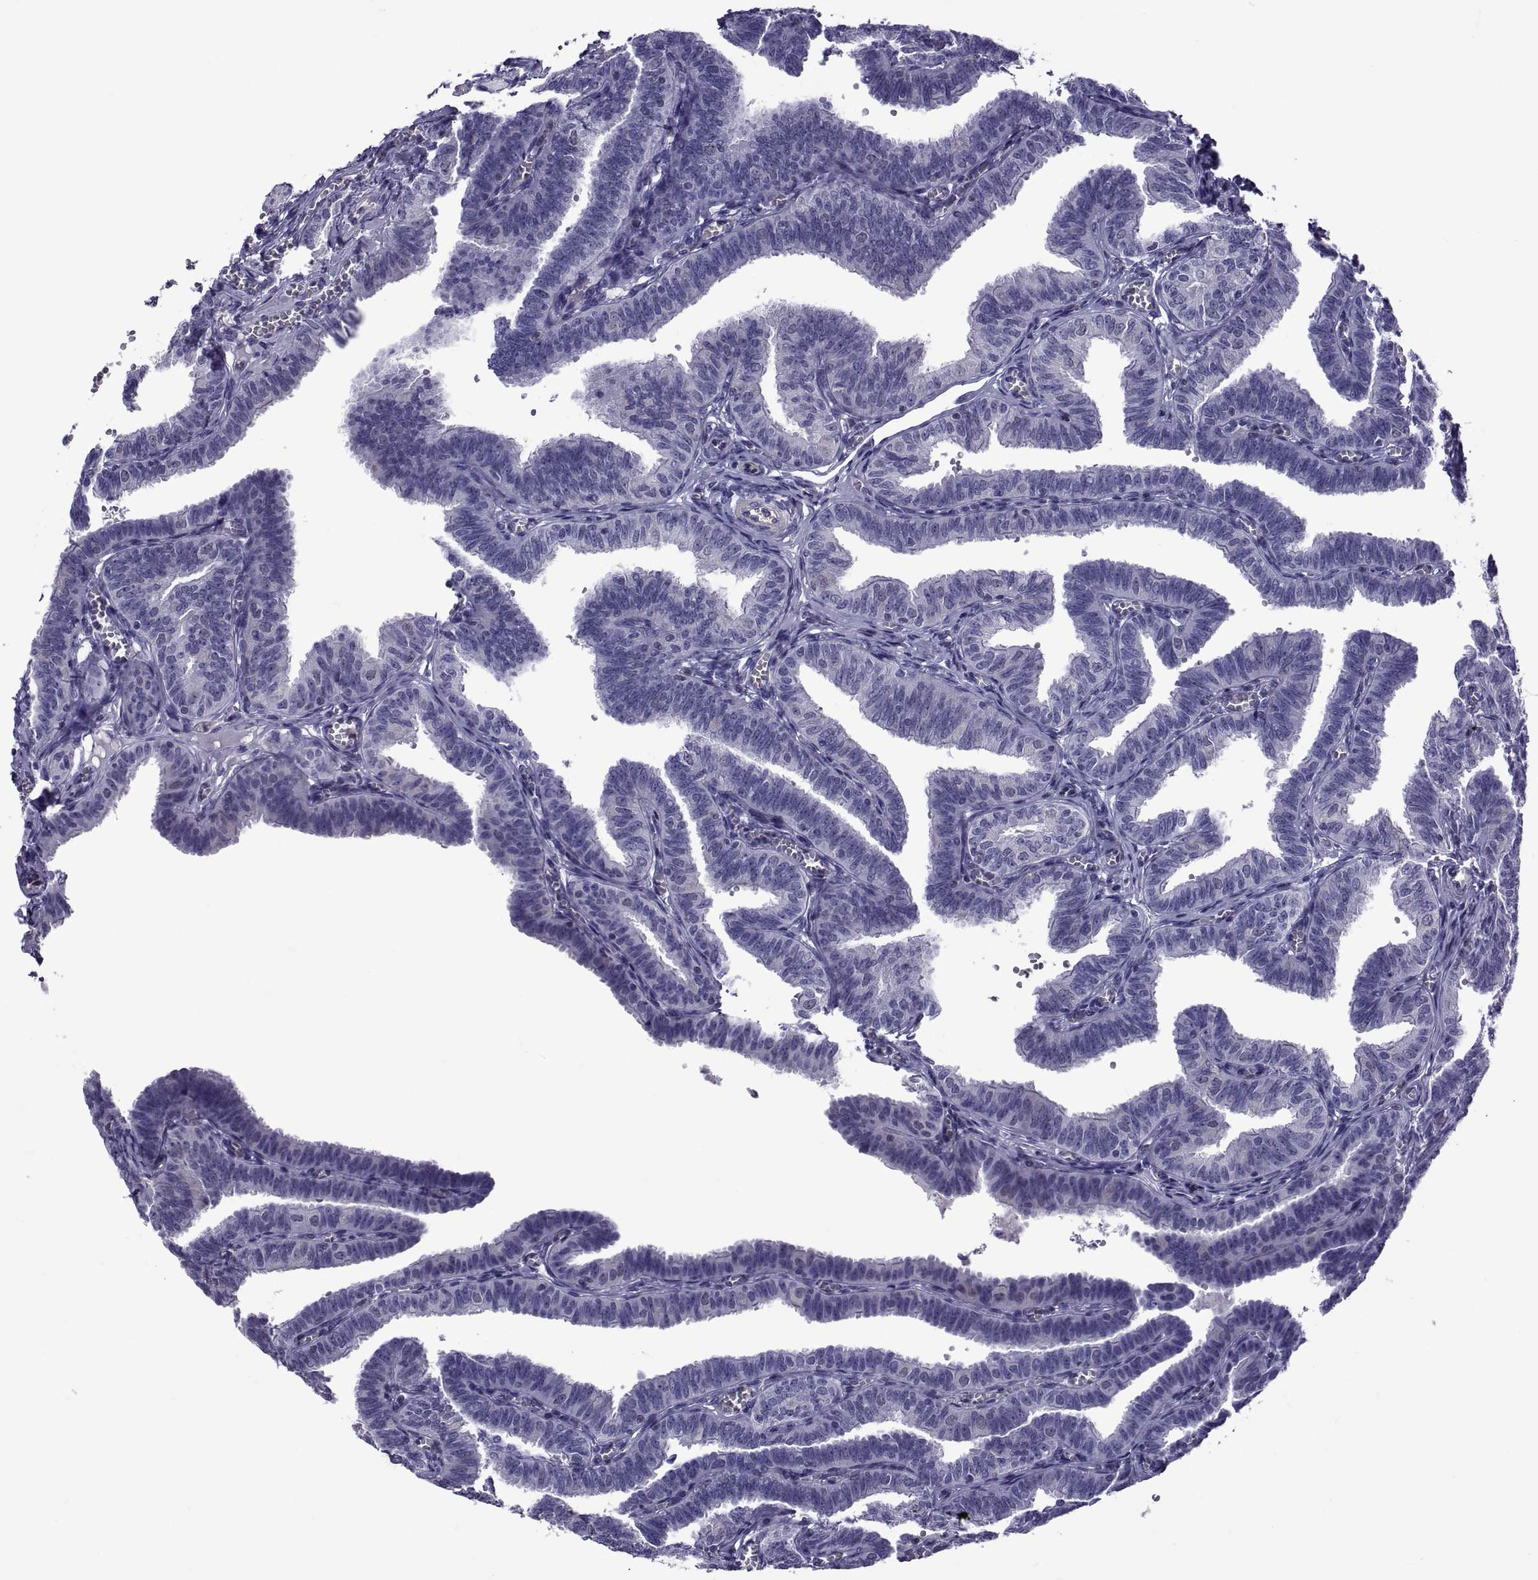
{"staining": {"intensity": "negative", "quantity": "none", "location": "none"}, "tissue": "fallopian tube", "cell_type": "Glandular cells", "image_type": "normal", "snomed": [{"axis": "morphology", "description": "Normal tissue, NOS"}, {"axis": "topography", "description": "Fallopian tube"}], "caption": "A micrograph of fallopian tube stained for a protein exhibits no brown staining in glandular cells. Nuclei are stained in blue.", "gene": "LCN9", "patient": {"sex": "female", "age": 25}}